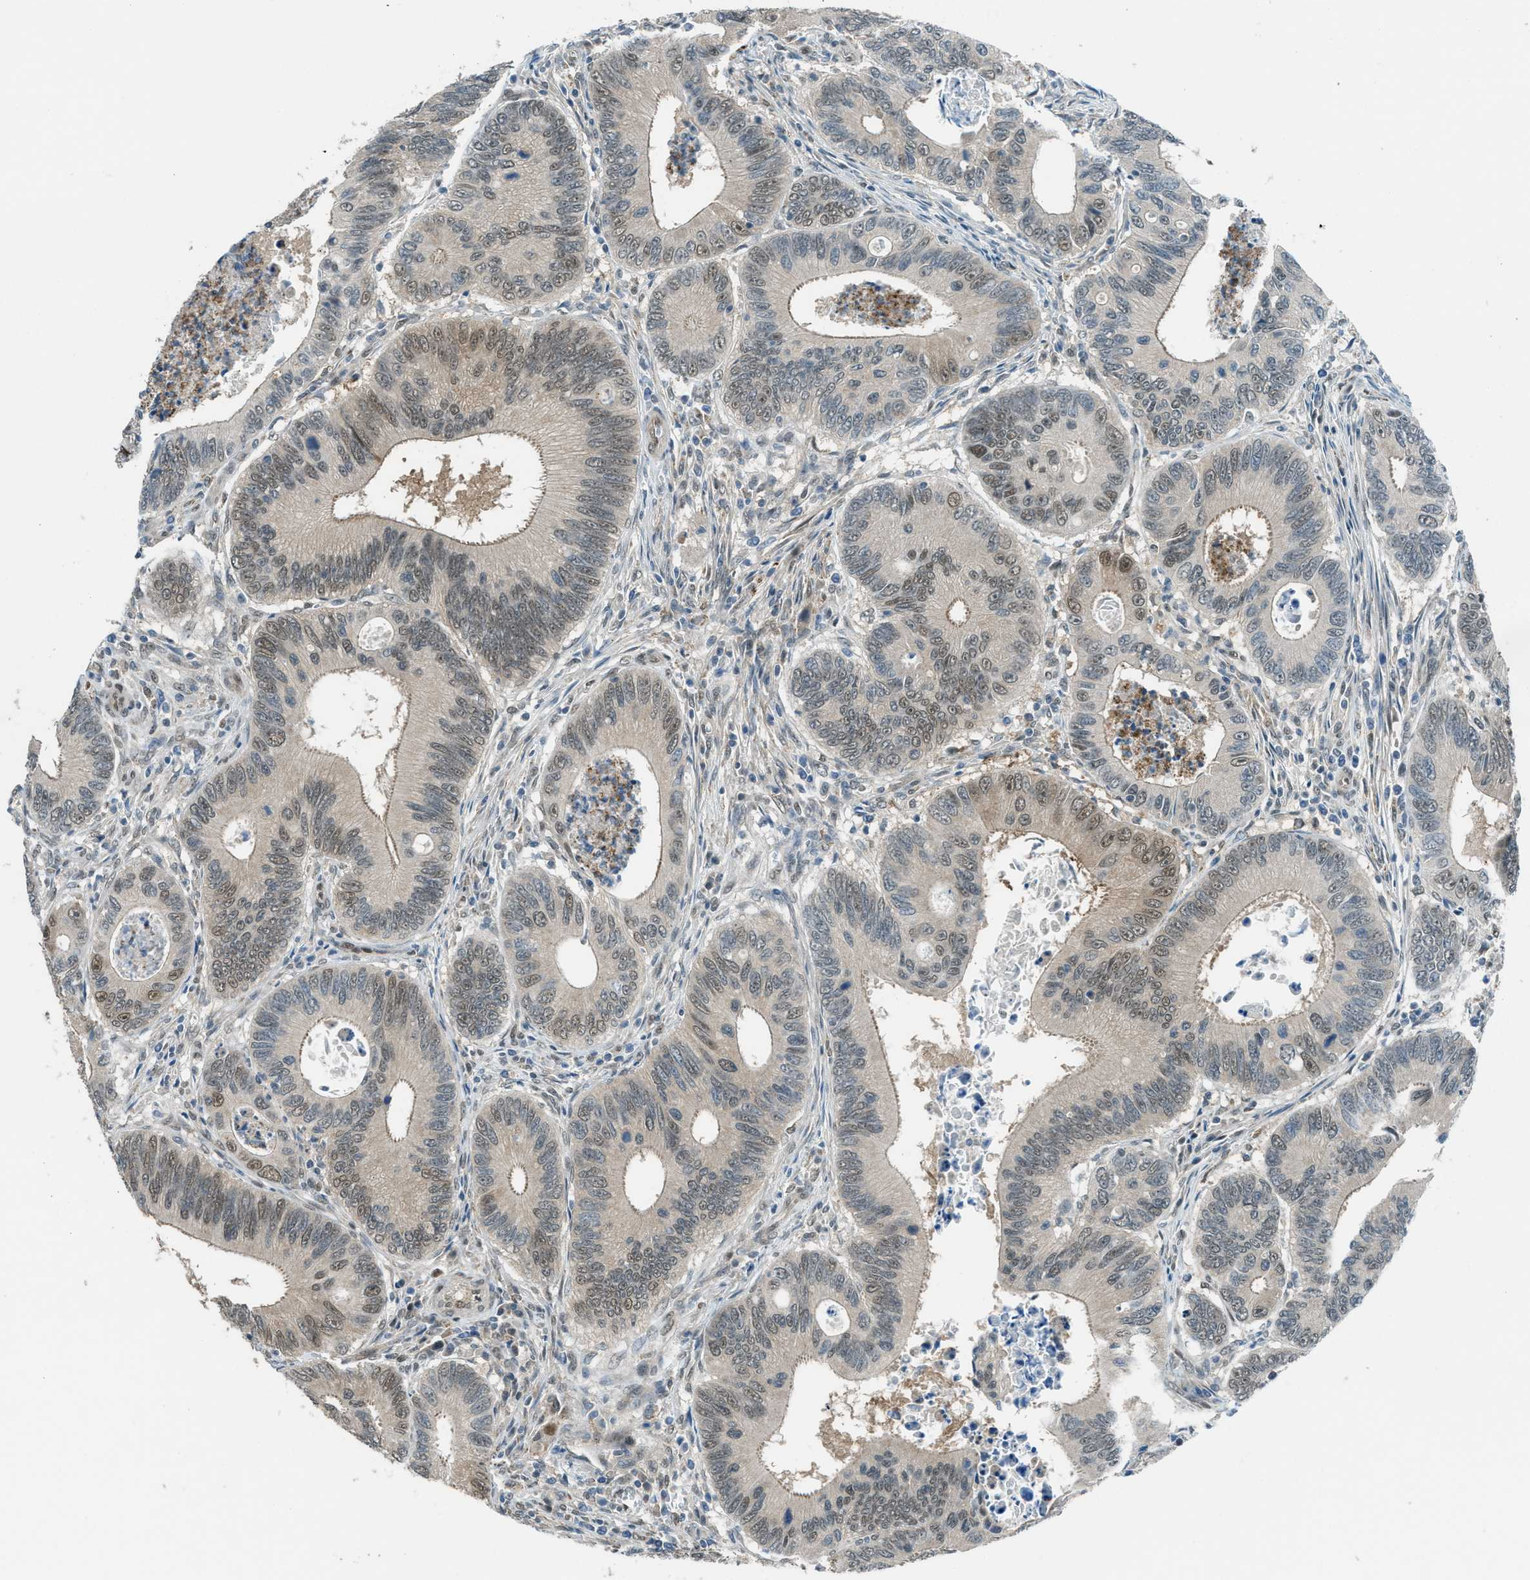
{"staining": {"intensity": "moderate", "quantity": "25%-75%", "location": "nuclear"}, "tissue": "colorectal cancer", "cell_type": "Tumor cells", "image_type": "cancer", "snomed": [{"axis": "morphology", "description": "Inflammation, NOS"}, {"axis": "morphology", "description": "Adenocarcinoma, NOS"}, {"axis": "topography", "description": "Colon"}], "caption": "Colorectal adenocarcinoma was stained to show a protein in brown. There is medium levels of moderate nuclear staining in about 25%-75% of tumor cells. (IHC, brightfield microscopy, high magnification).", "gene": "NPEPL1", "patient": {"sex": "male", "age": 72}}